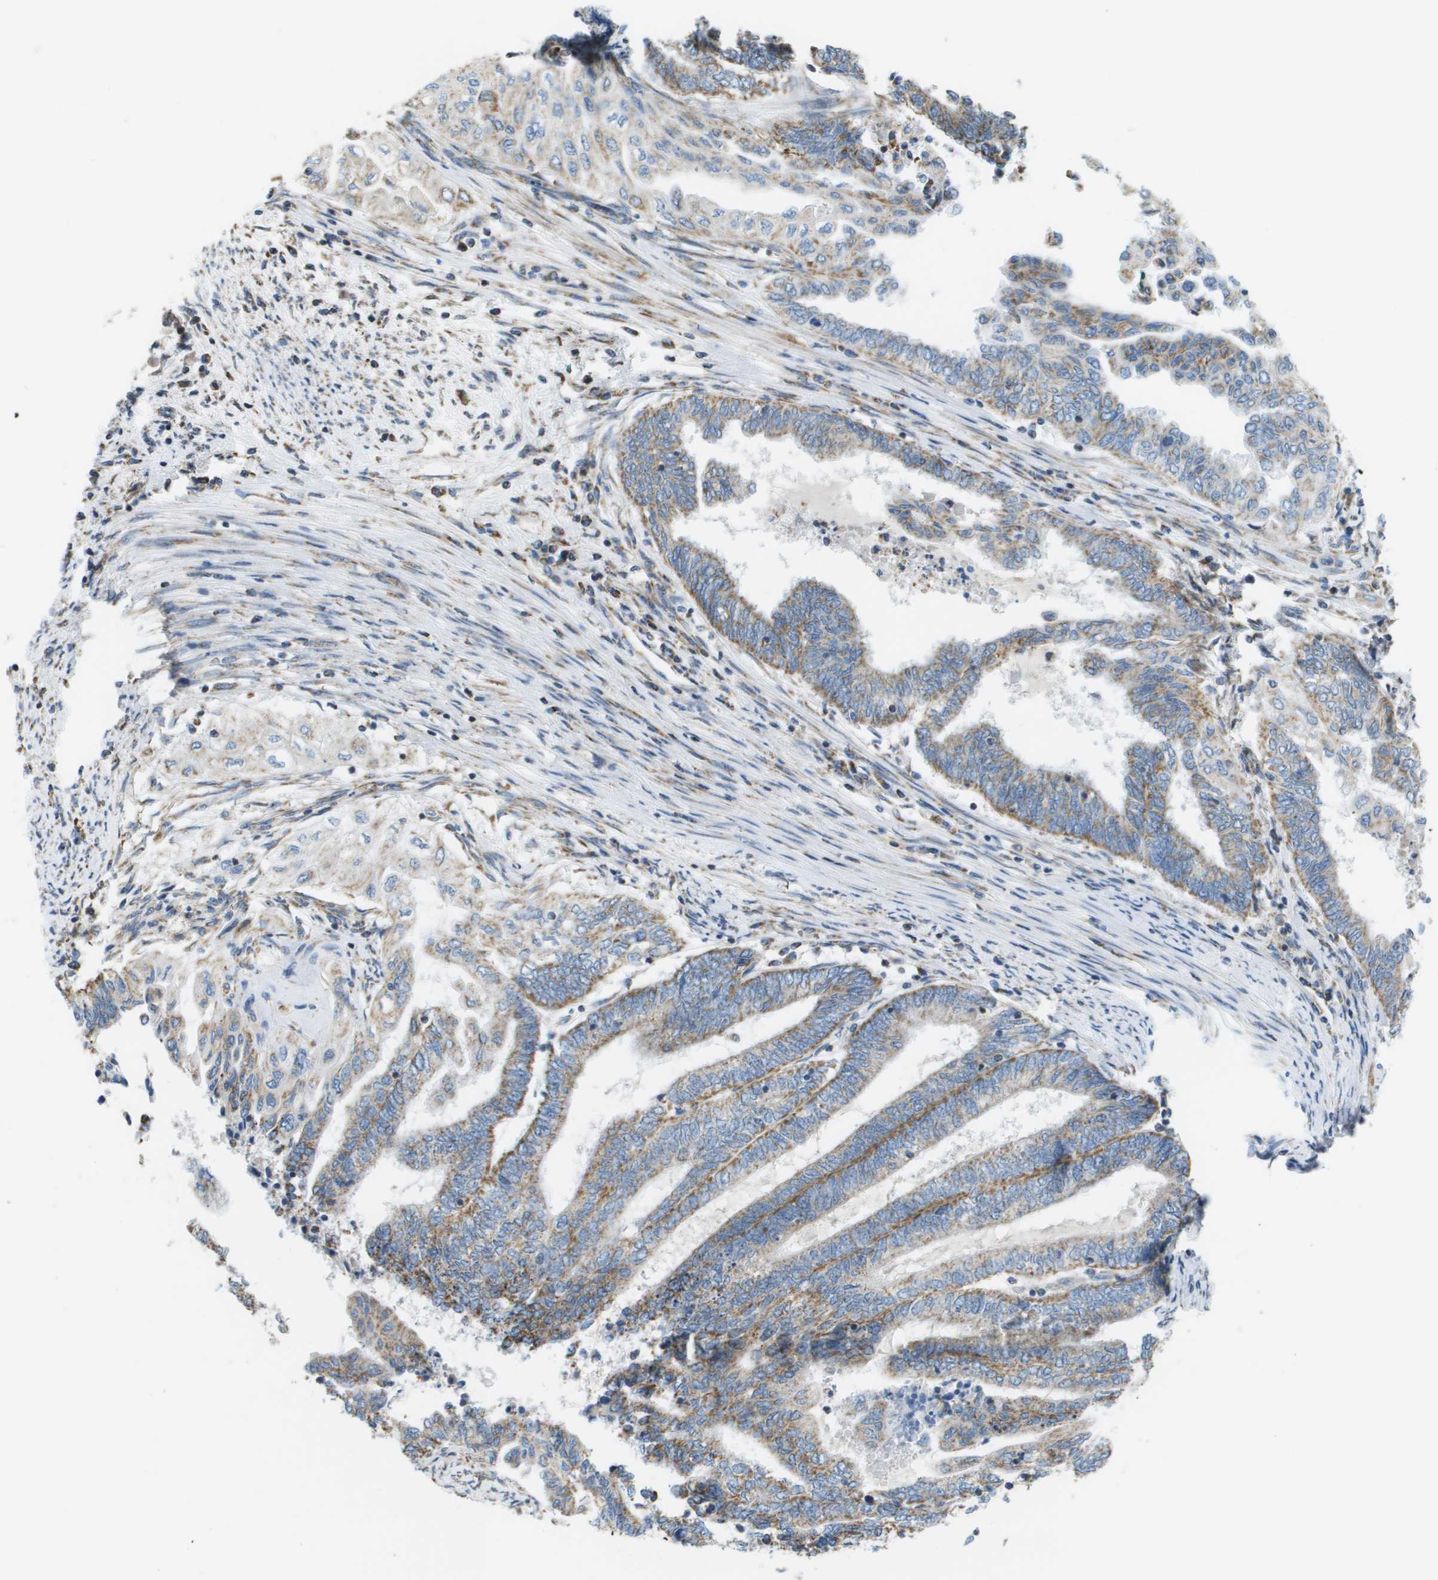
{"staining": {"intensity": "moderate", "quantity": ">75%", "location": "cytoplasmic/membranous"}, "tissue": "endometrial cancer", "cell_type": "Tumor cells", "image_type": "cancer", "snomed": [{"axis": "morphology", "description": "Adenocarcinoma, NOS"}, {"axis": "topography", "description": "Uterus"}, {"axis": "topography", "description": "Endometrium"}], "caption": "Human endometrial adenocarcinoma stained with a brown dye demonstrates moderate cytoplasmic/membranous positive staining in approximately >75% of tumor cells.", "gene": "TAOK3", "patient": {"sex": "female", "age": 70}}